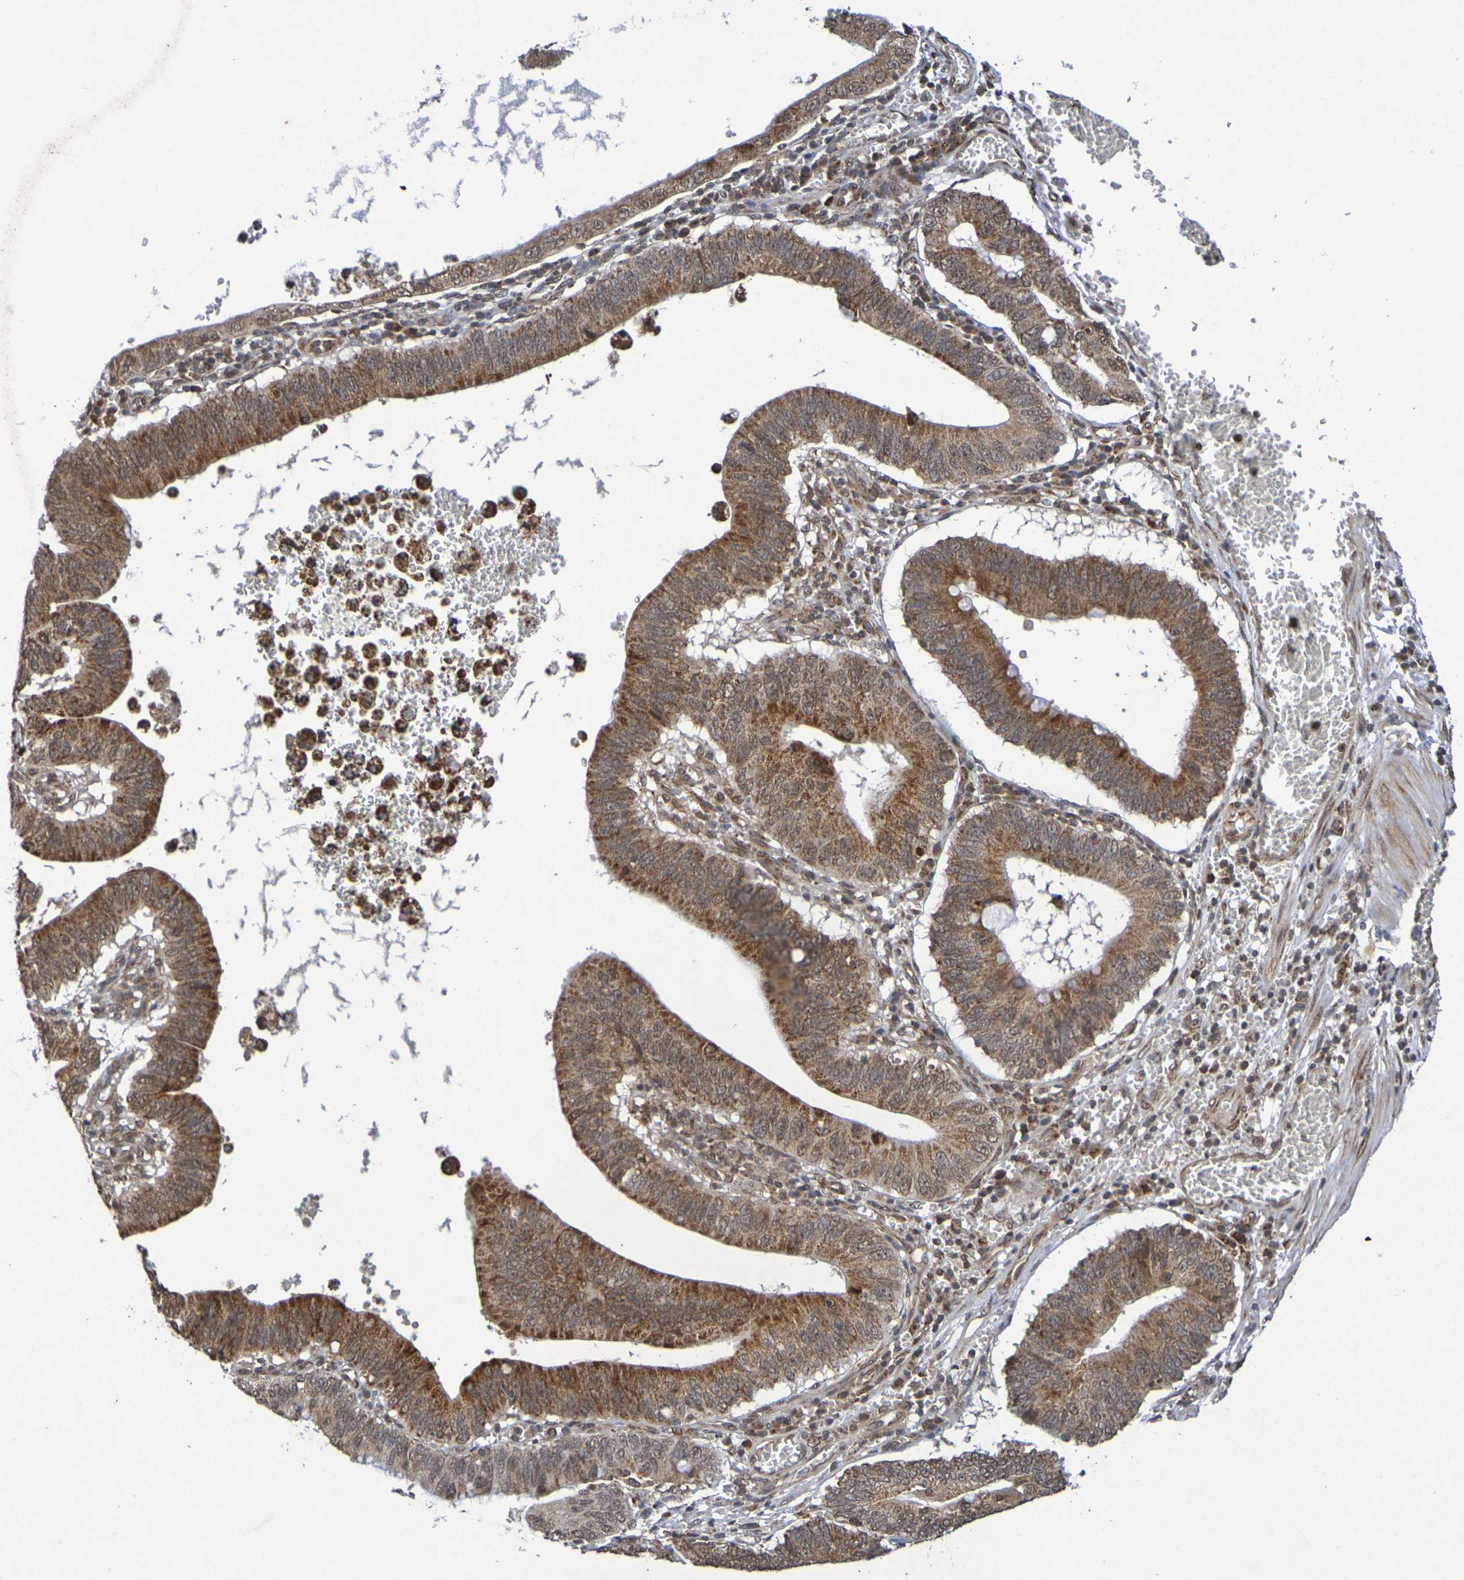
{"staining": {"intensity": "moderate", "quantity": ">75%", "location": "cytoplasmic/membranous,nuclear"}, "tissue": "stomach cancer", "cell_type": "Tumor cells", "image_type": "cancer", "snomed": [{"axis": "morphology", "description": "Adenocarcinoma, NOS"}, {"axis": "topography", "description": "Stomach"}, {"axis": "topography", "description": "Gastric cardia"}], "caption": "A micrograph of human stomach cancer (adenocarcinoma) stained for a protein displays moderate cytoplasmic/membranous and nuclear brown staining in tumor cells.", "gene": "GUCY1A2", "patient": {"sex": "male", "age": 59}}